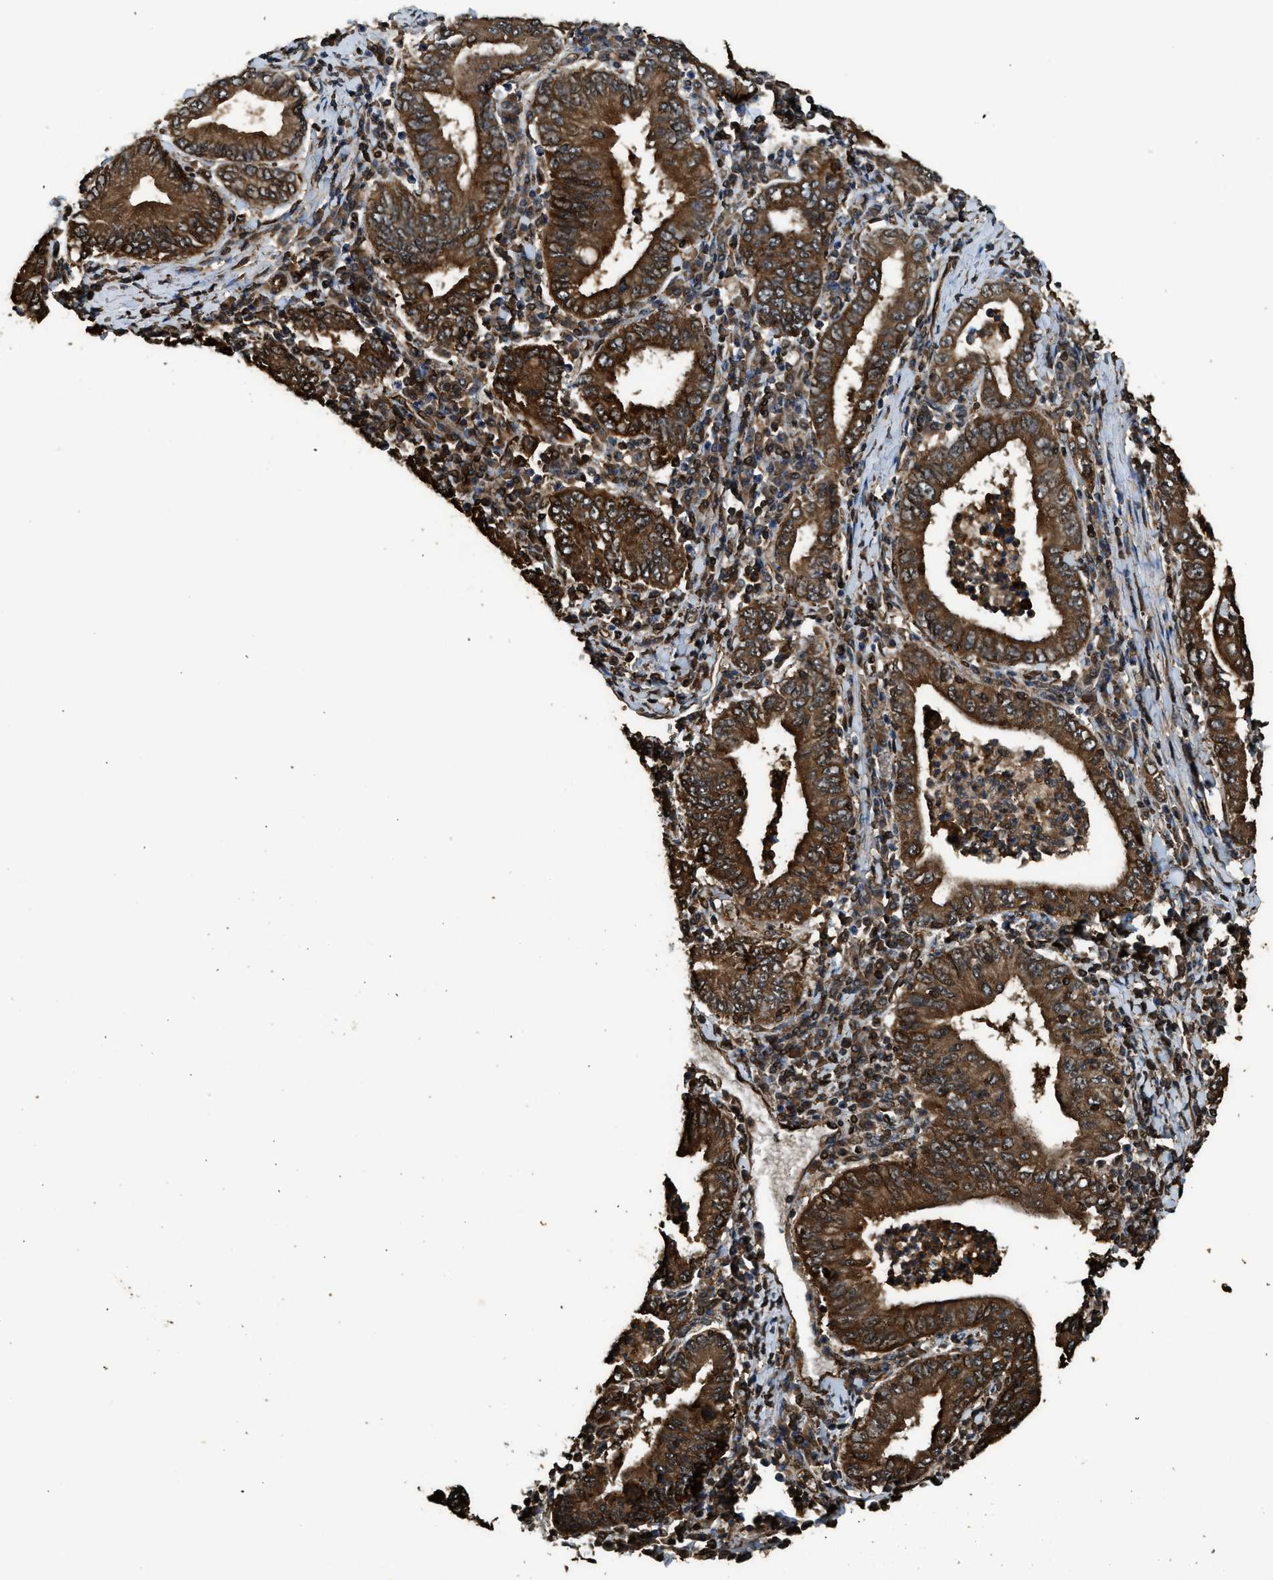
{"staining": {"intensity": "strong", "quantity": ">75%", "location": "cytoplasmic/membranous"}, "tissue": "stomach cancer", "cell_type": "Tumor cells", "image_type": "cancer", "snomed": [{"axis": "morphology", "description": "Normal tissue, NOS"}, {"axis": "morphology", "description": "Adenocarcinoma, NOS"}, {"axis": "topography", "description": "Esophagus"}, {"axis": "topography", "description": "Stomach, upper"}, {"axis": "topography", "description": "Peripheral nerve tissue"}], "caption": "Tumor cells reveal strong cytoplasmic/membranous positivity in approximately >75% of cells in adenocarcinoma (stomach).", "gene": "MYBL2", "patient": {"sex": "male", "age": 62}}